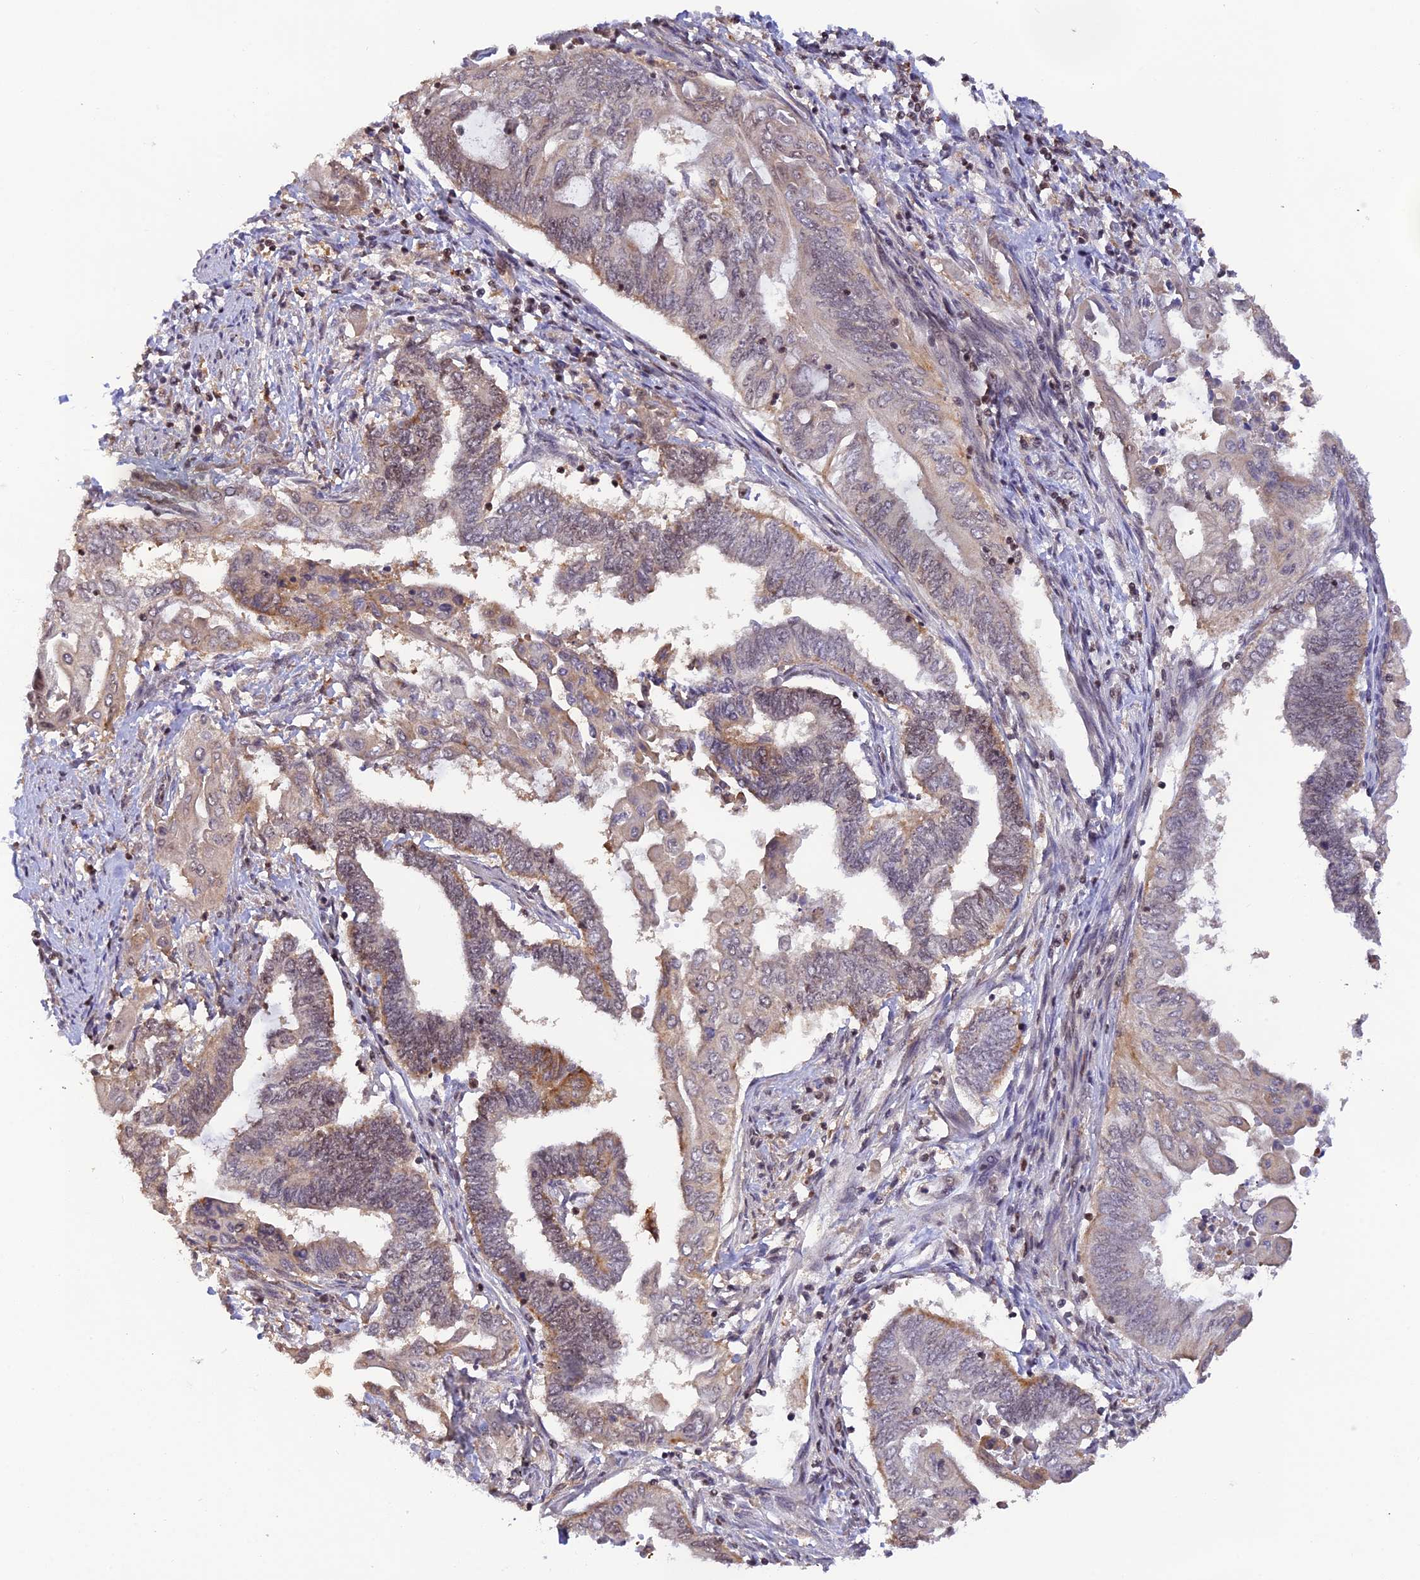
{"staining": {"intensity": "weak", "quantity": "<25%", "location": "cytoplasmic/membranous"}, "tissue": "endometrial cancer", "cell_type": "Tumor cells", "image_type": "cancer", "snomed": [{"axis": "morphology", "description": "Adenocarcinoma, NOS"}, {"axis": "topography", "description": "Uterus"}, {"axis": "topography", "description": "Endometrium"}], "caption": "A high-resolution image shows IHC staining of endometrial adenocarcinoma, which displays no significant expression in tumor cells.", "gene": "THAP11", "patient": {"sex": "female", "age": 70}}